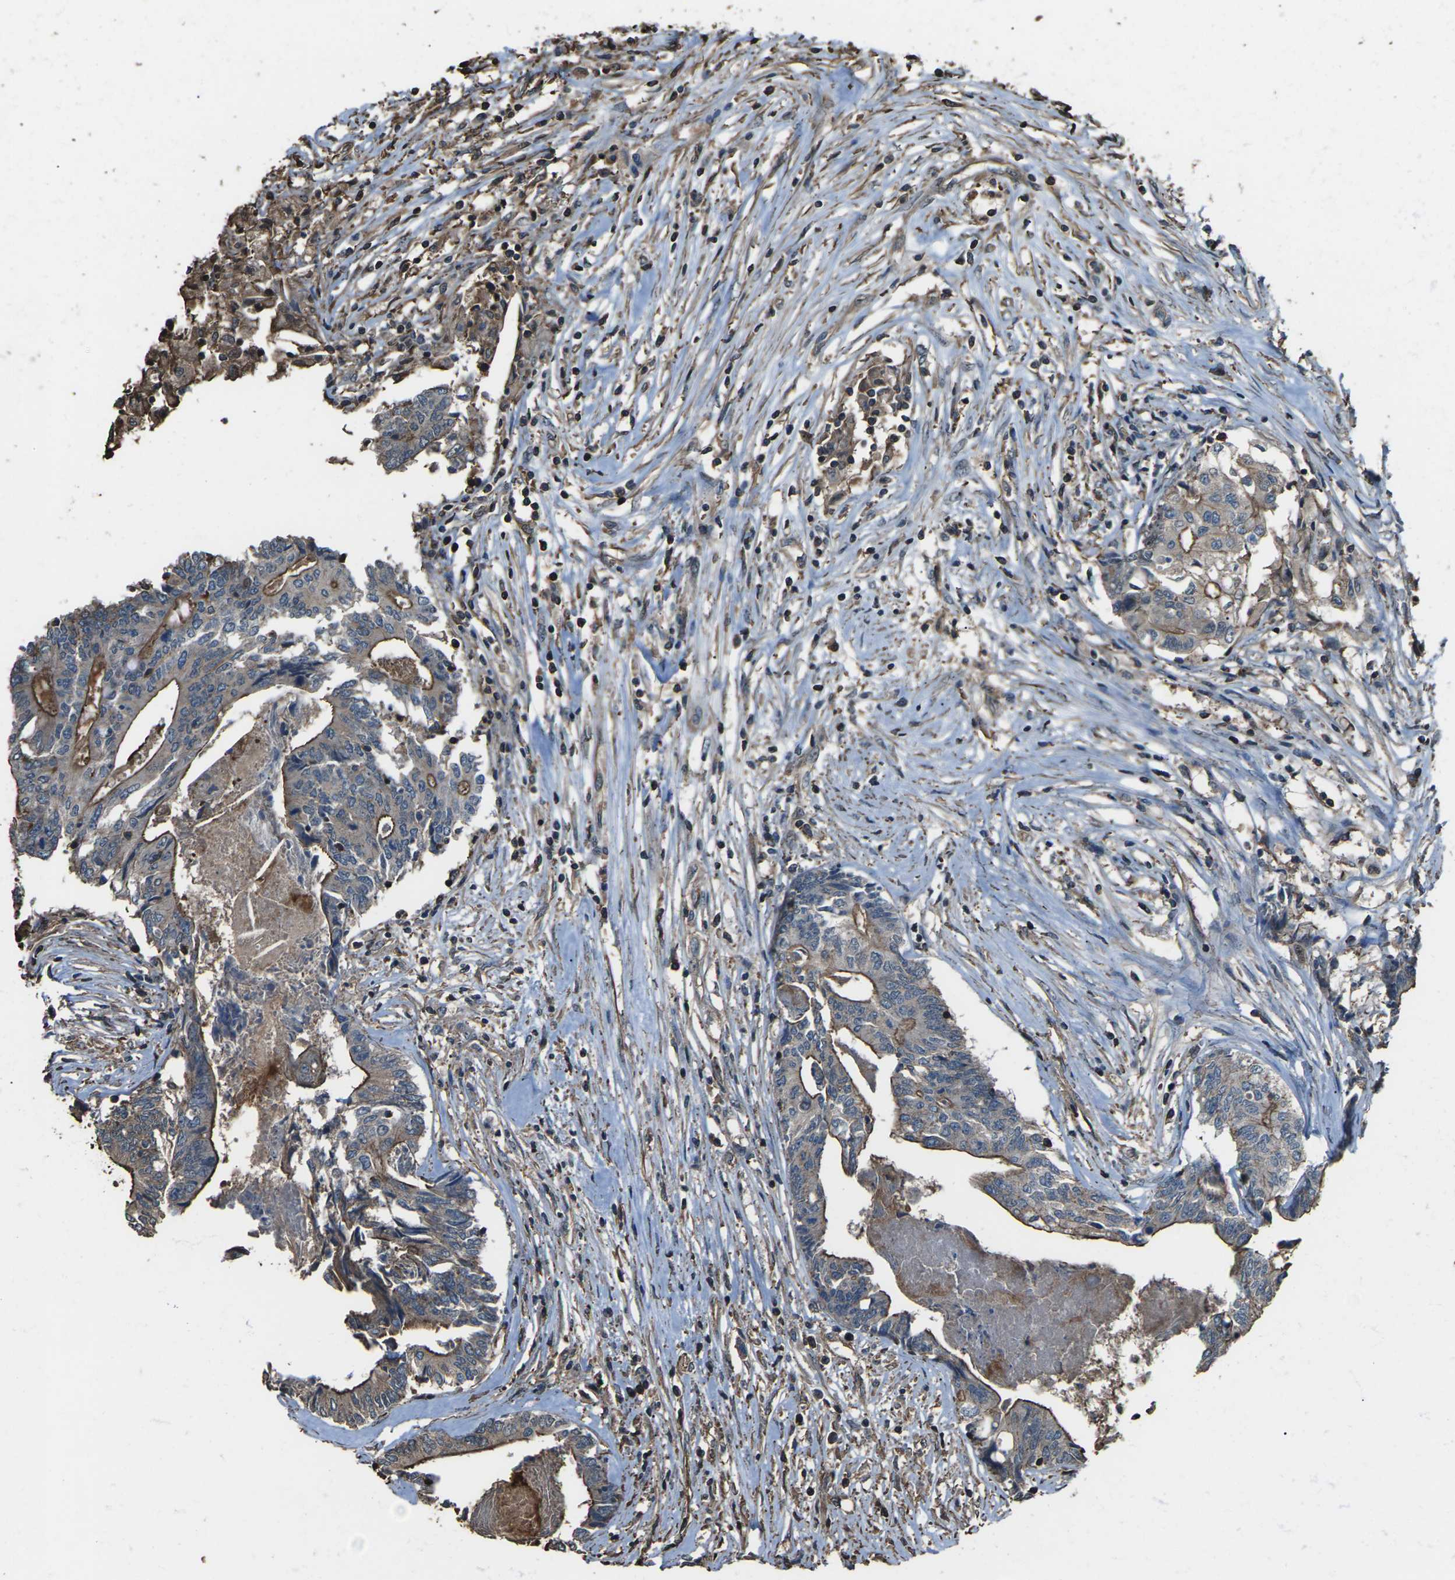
{"staining": {"intensity": "strong", "quantity": "25%-75%", "location": "cytoplasmic/membranous"}, "tissue": "colorectal cancer", "cell_type": "Tumor cells", "image_type": "cancer", "snomed": [{"axis": "morphology", "description": "Adenocarcinoma, NOS"}, {"axis": "topography", "description": "Rectum"}], "caption": "Brown immunohistochemical staining in adenocarcinoma (colorectal) demonstrates strong cytoplasmic/membranous positivity in approximately 25%-75% of tumor cells. The staining was performed using DAB (3,3'-diaminobenzidine), with brown indicating positive protein expression. Nuclei are stained blue with hematoxylin.", "gene": "DHPS", "patient": {"sex": "male", "age": 63}}